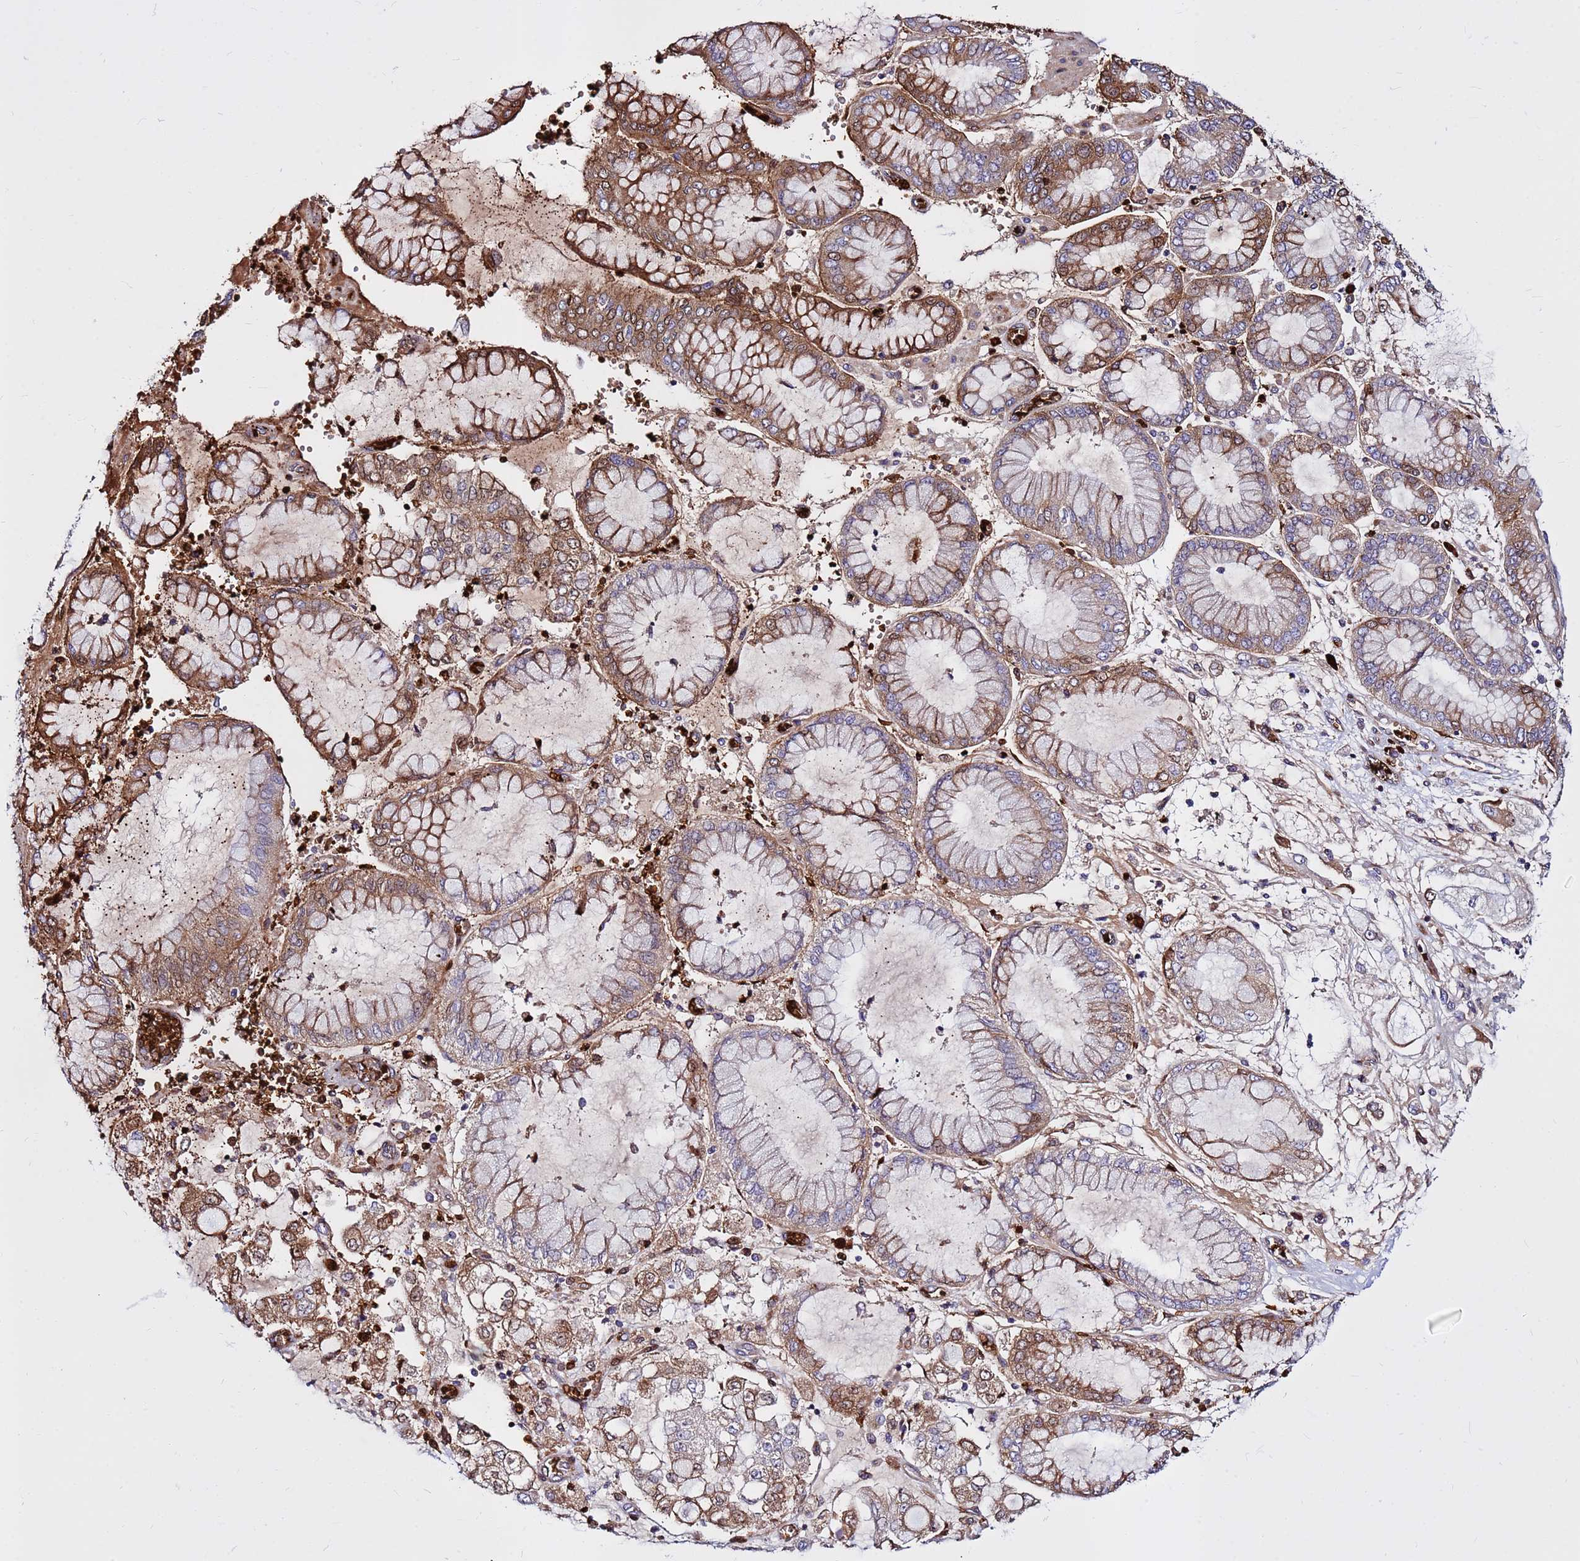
{"staining": {"intensity": "moderate", "quantity": "25%-75%", "location": "cytoplasmic/membranous"}, "tissue": "stomach cancer", "cell_type": "Tumor cells", "image_type": "cancer", "snomed": [{"axis": "morphology", "description": "Adenocarcinoma, NOS"}, {"axis": "topography", "description": "Stomach"}], "caption": "IHC of human adenocarcinoma (stomach) exhibits medium levels of moderate cytoplasmic/membranous positivity in about 25%-75% of tumor cells. (brown staining indicates protein expression, while blue staining denotes nuclei).", "gene": "ZNF669", "patient": {"sex": "male", "age": 76}}